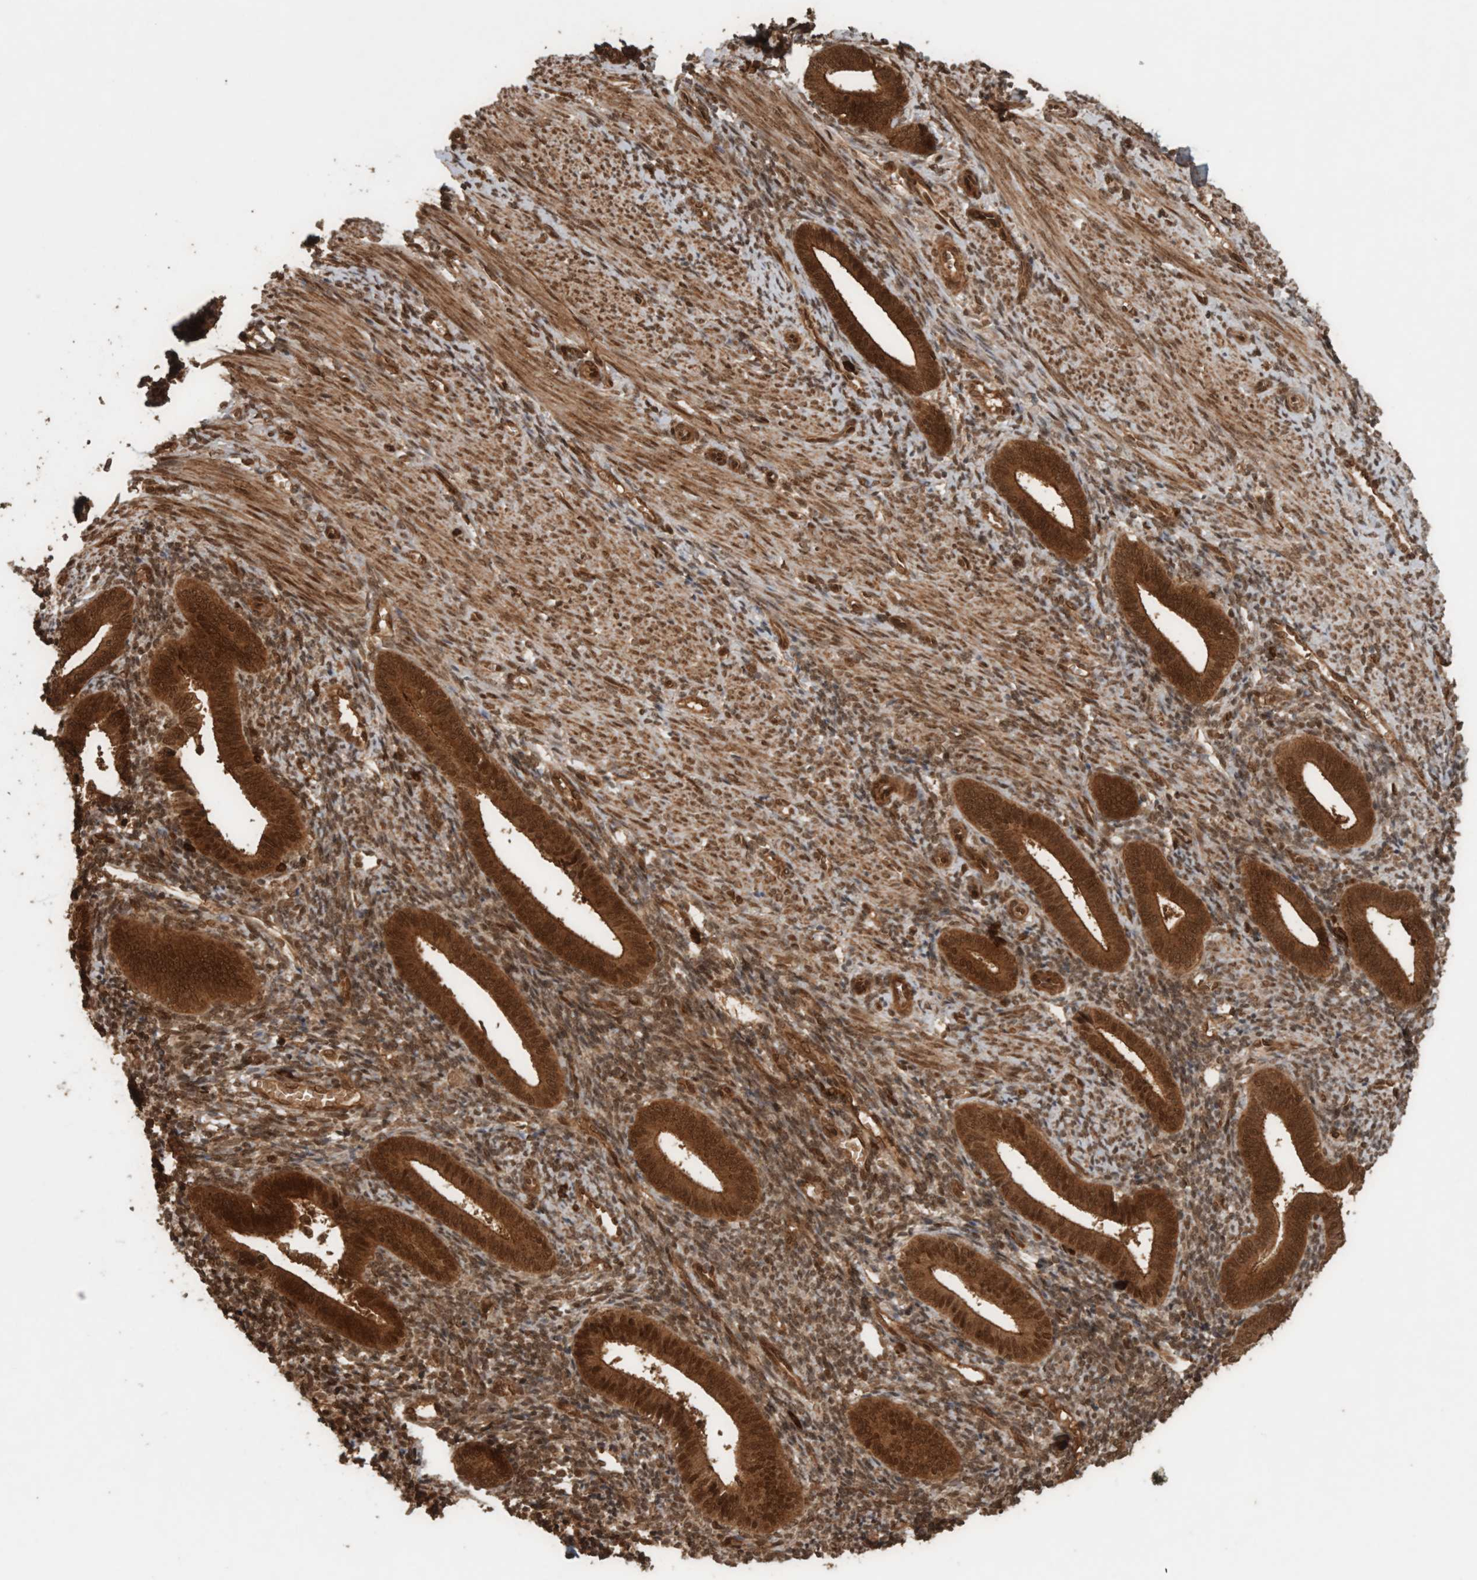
{"staining": {"intensity": "moderate", "quantity": ">75%", "location": "nuclear"}, "tissue": "endometrium", "cell_type": "Cells in endometrial stroma", "image_type": "normal", "snomed": [{"axis": "morphology", "description": "Normal tissue, NOS"}, {"axis": "topography", "description": "Uterus"}, {"axis": "topography", "description": "Endometrium"}], "caption": "The photomicrograph exhibits a brown stain indicating the presence of a protein in the nuclear of cells in endometrial stroma in endometrium. (Stains: DAB (3,3'-diaminobenzidine) in brown, nuclei in blue, Microscopy: brightfield microscopy at high magnification).", "gene": "CNTROB", "patient": {"sex": "female", "age": 33}}